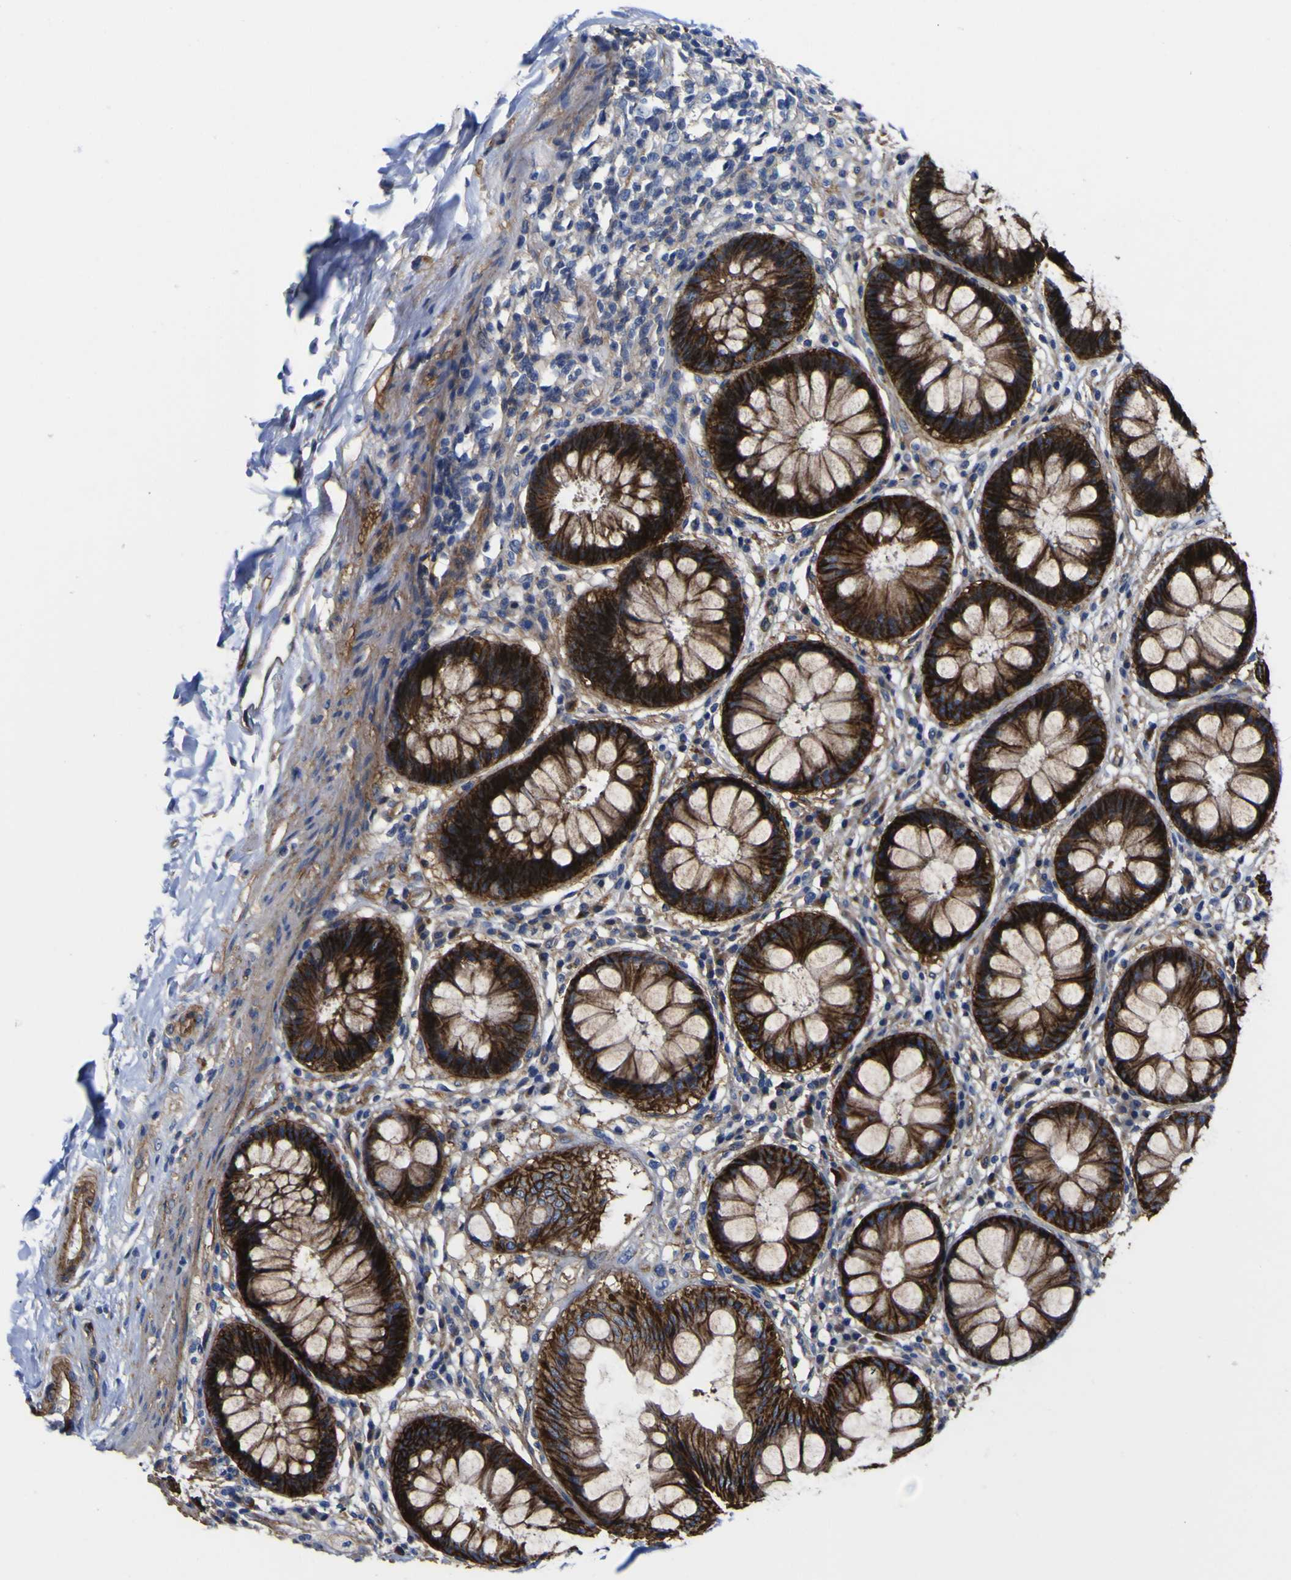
{"staining": {"intensity": "strong", "quantity": ">75%", "location": "cytoplasmic/membranous"}, "tissue": "rectum", "cell_type": "Glandular cells", "image_type": "normal", "snomed": [{"axis": "morphology", "description": "Normal tissue, NOS"}, {"axis": "topography", "description": "Rectum"}], "caption": "Rectum stained for a protein shows strong cytoplasmic/membranous positivity in glandular cells. The staining is performed using DAB brown chromogen to label protein expression. The nuclei are counter-stained blue using hematoxylin.", "gene": "CD151", "patient": {"sex": "female", "age": 46}}